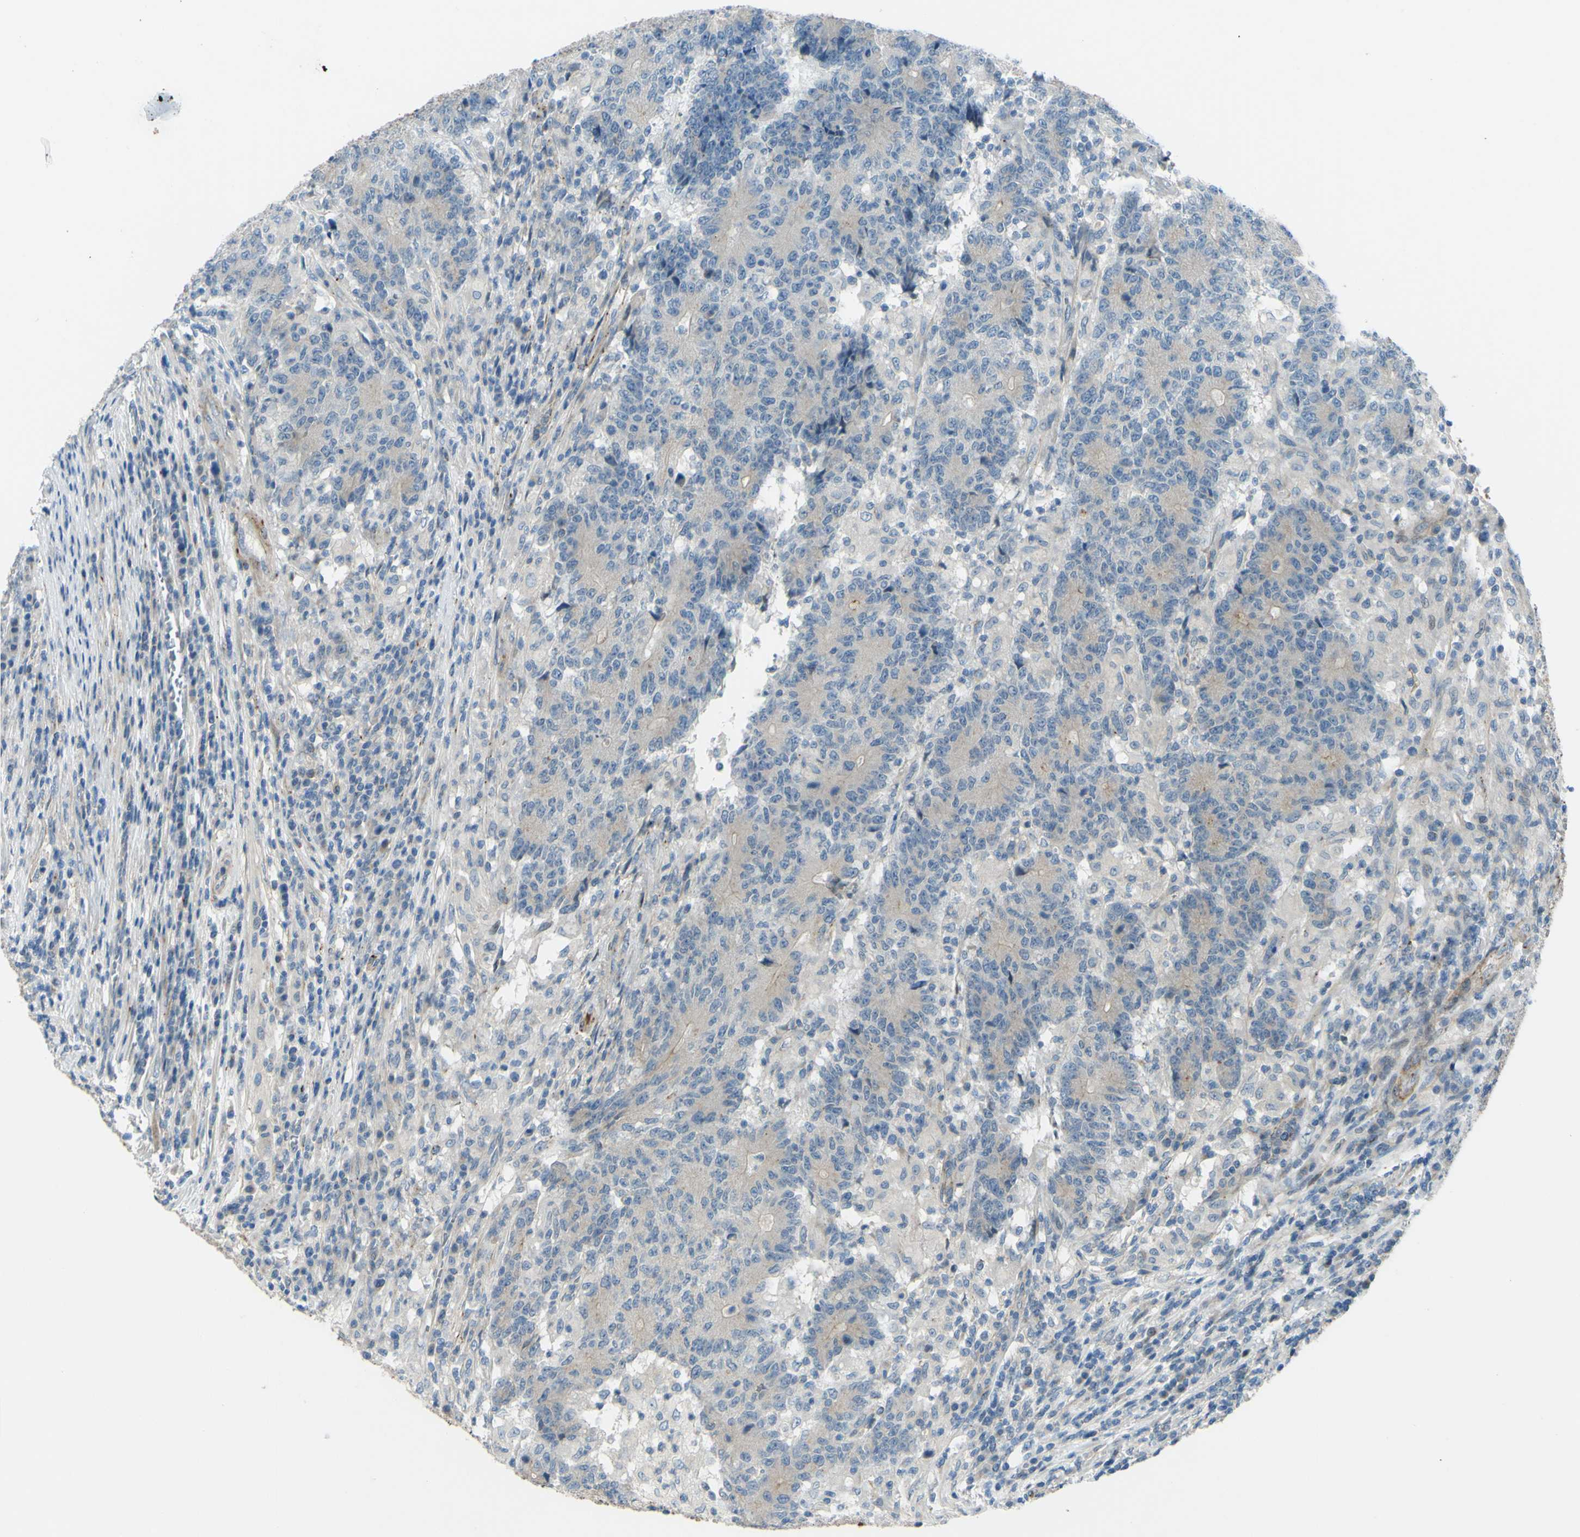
{"staining": {"intensity": "negative", "quantity": "none", "location": "none"}, "tissue": "colorectal cancer", "cell_type": "Tumor cells", "image_type": "cancer", "snomed": [{"axis": "morphology", "description": "Normal tissue, NOS"}, {"axis": "morphology", "description": "Adenocarcinoma, NOS"}, {"axis": "topography", "description": "Colon"}], "caption": "High power microscopy image of an IHC image of colorectal cancer (adenocarcinoma), revealing no significant positivity in tumor cells. Nuclei are stained in blue.", "gene": "ARHGAP1", "patient": {"sex": "female", "age": 75}}